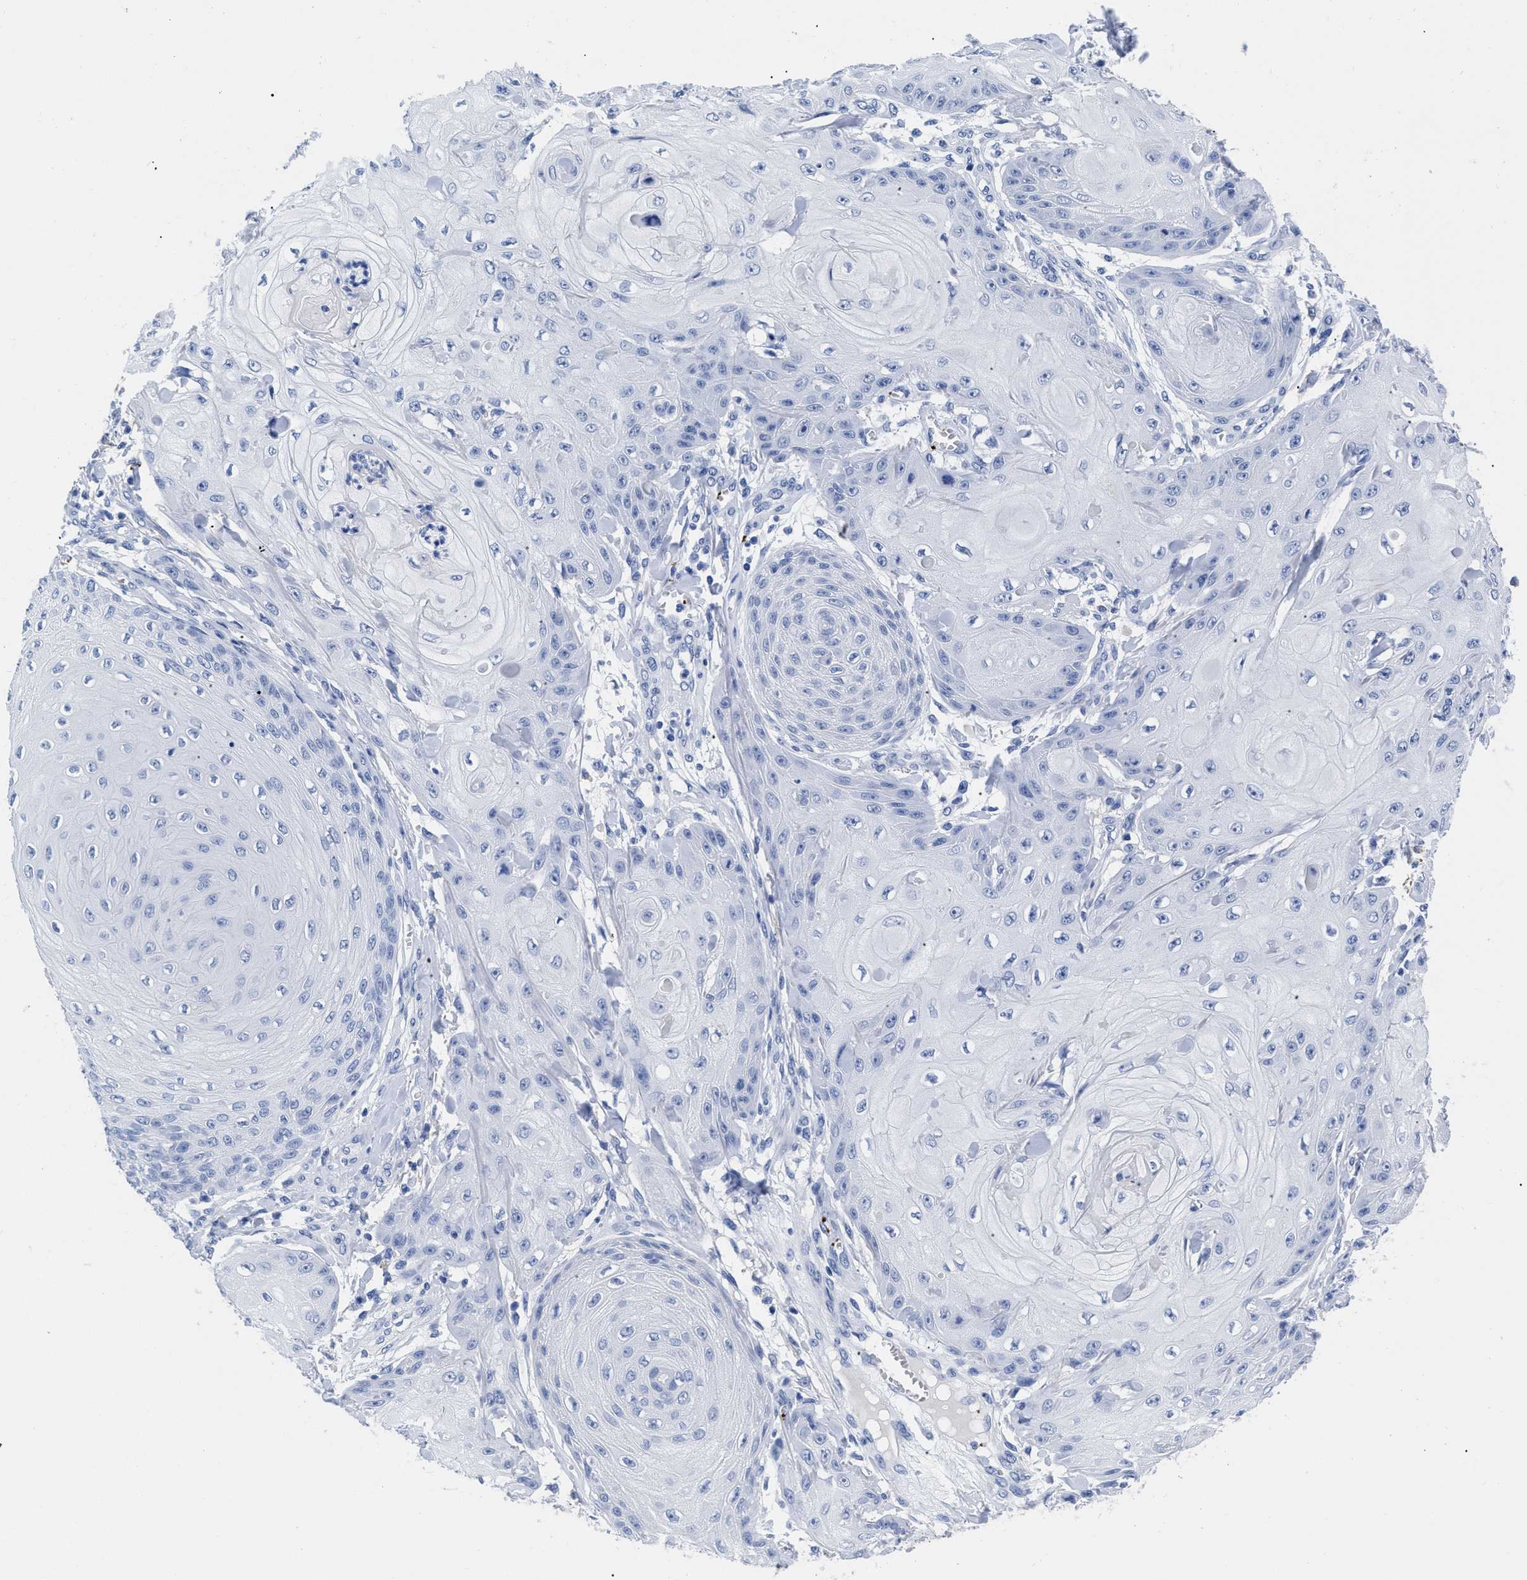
{"staining": {"intensity": "negative", "quantity": "none", "location": "none"}, "tissue": "skin cancer", "cell_type": "Tumor cells", "image_type": "cancer", "snomed": [{"axis": "morphology", "description": "Squamous cell carcinoma, NOS"}, {"axis": "topography", "description": "Skin"}], "caption": "Image shows no significant protein positivity in tumor cells of skin cancer.", "gene": "TREML1", "patient": {"sex": "male", "age": 74}}